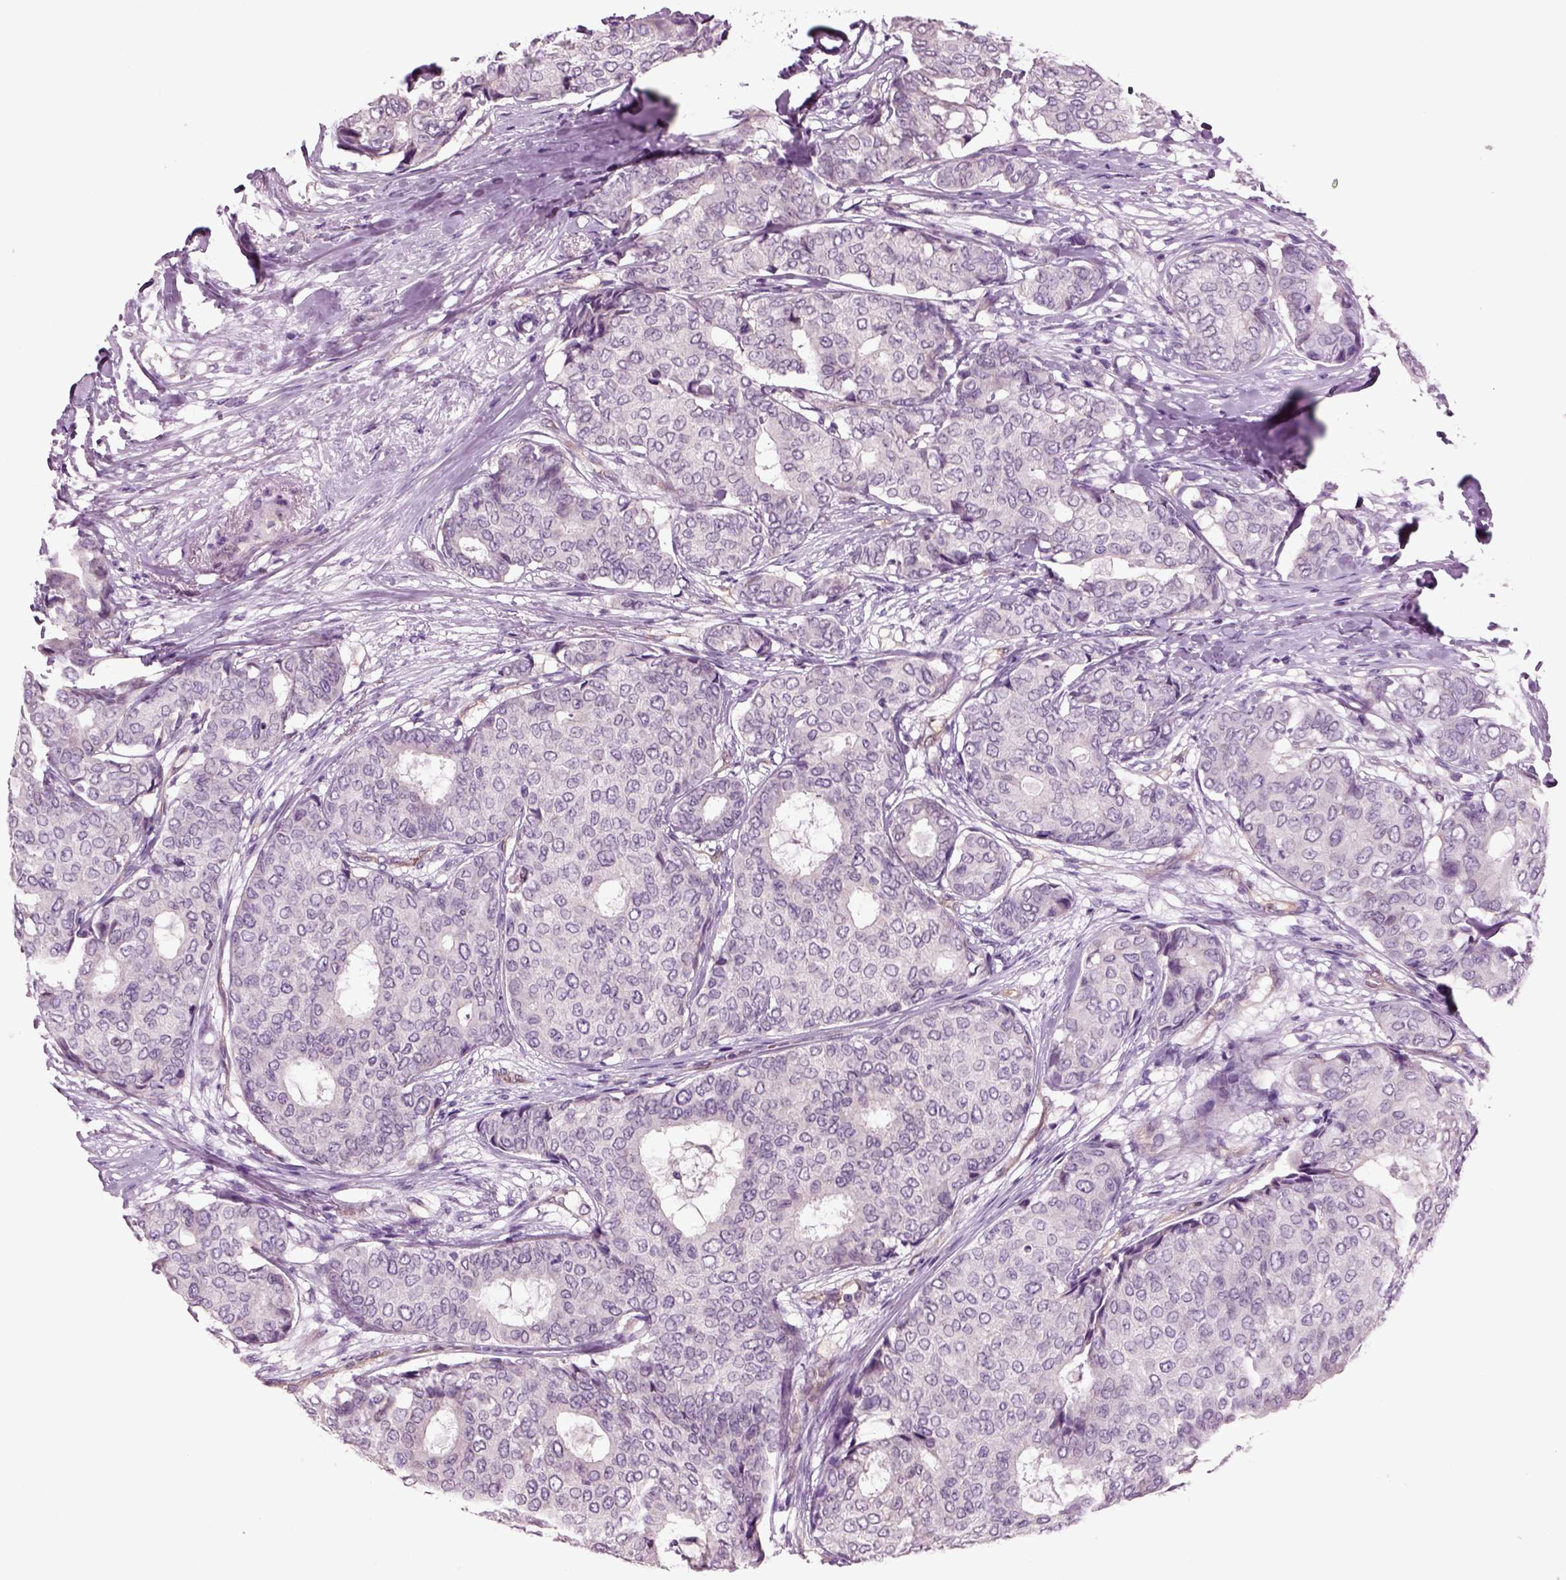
{"staining": {"intensity": "negative", "quantity": "none", "location": "none"}, "tissue": "breast cancer", "cell_type": "Tumor cells", "image_type": "cancer", "snomed": [{"axis": "morphology", "description": "Duct carcinoma"}, {"axis": "topography", "description": "Breast"}], "caption": "Micrograph shows no protein expression in tumor cells of invasive ductal carcinoma (breast) tissue.", "gene": "COL9A2", "patient": {"sex": "female", "age": 75}}